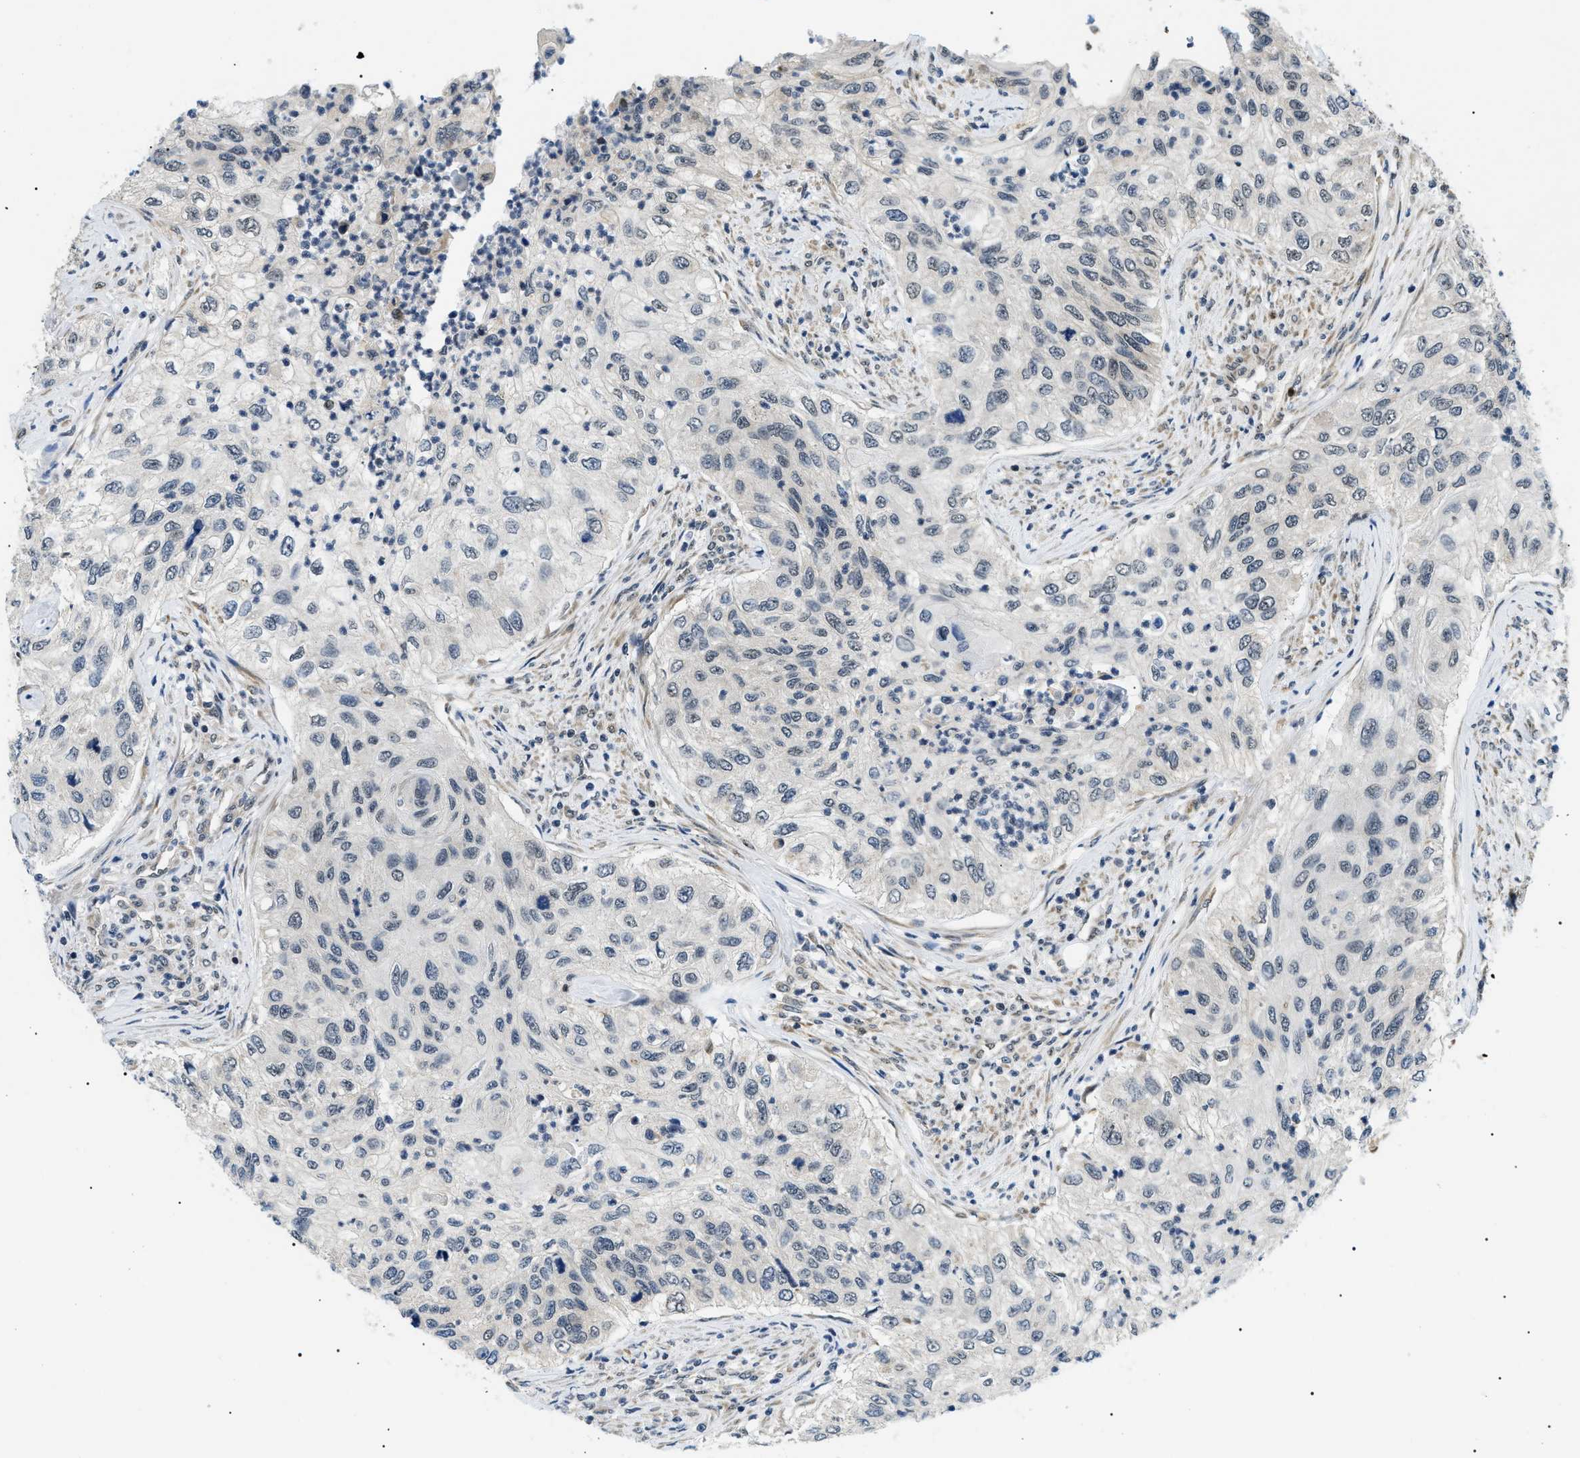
{"staining": {"intensity": "weak", "quantity": "<25%", "location": "nuclear"}, "tissue": "urothelial cancer", "cell_type": "Tumor cells", "image_type": "cancer", "snomed": [{"axis": "morphology", "description": "Urothelial carcinoma, High grade"}, {"axis": "topography", "description": "Urinary bladder"}], "caption": "The photomicrograph shows no significant positivity in tumor cells of urothelial cancer.", "gene": "CWC25", "patient": {"sex": "female", "age": 60}}